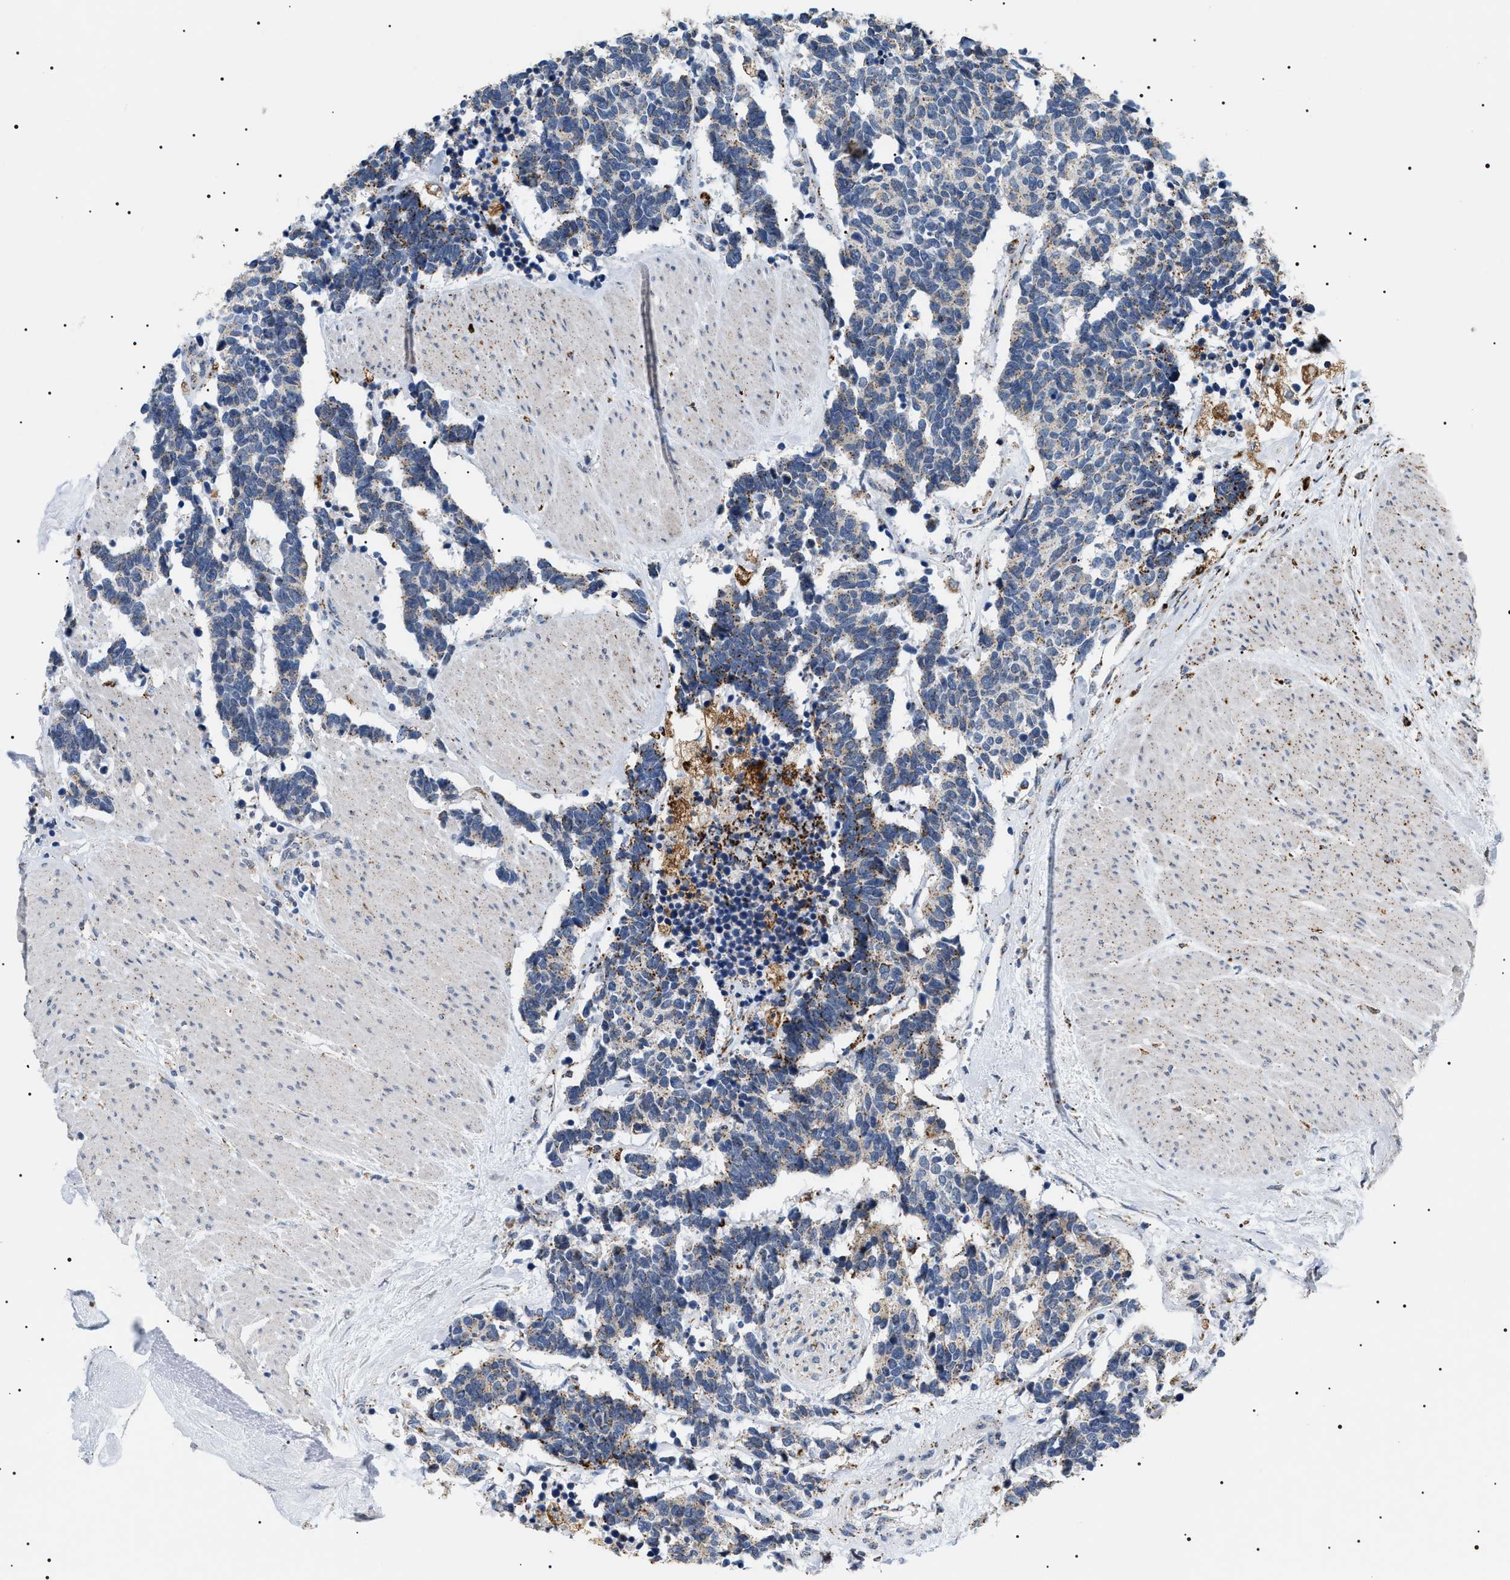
{"staining": {"intensity": "weak", "quantity": "25%-75%", "location": "cytoplasmic/membranous"}, "tissue": "carcinoid", "cell_type": "Tumor cells", "image_type": "cancer", "snomed": [{"axis": "morphology", "description": "Carcinoma, NOS"}, {"axis": "morphology", "description": "Carcinoid, malignant, NOS"}, {"axis": "topography", "description": "Urinary bladder"}], "caption": "Tumor cells show low levels of weak cytoplasmic/membranous positivity in approximately 25%-75% of cells in human malignant carcinoid. The staining is performed using DAB (3,3'-diaminobenzidine) brown chromogen to label protein expression. The nuclei are counter-stained blue using hematoxylin.", "gene": "HSD17B11", "patient": {"sex": "male", "age": 57}}